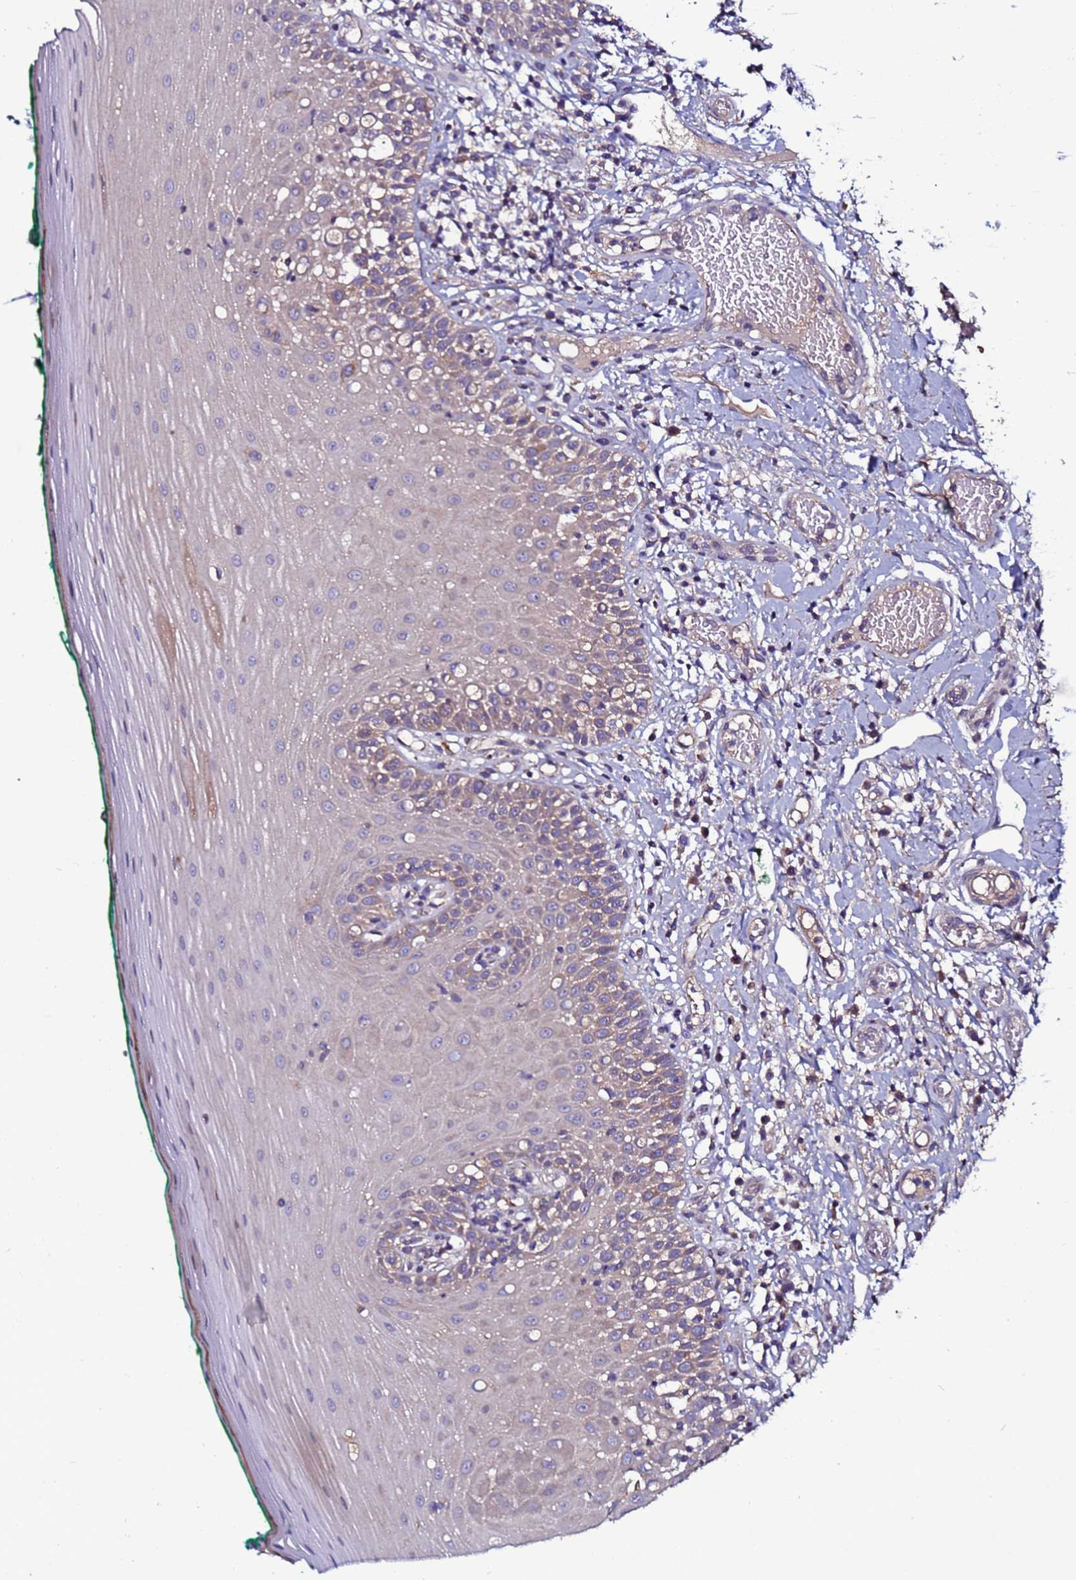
{"staining": {"intensity": "weak", "quantity": "25%-75%", "location": "cytoplasmic/membranous"}, "tissue": "oral mucosa", "cell_type": "Squamous epithelial cells", "image_type": "normal", "snomed": [{"axis": "morphology", "description": "Normal tissue, NOS"}, {"axis": "topography", "description": "Oral tissue"}], "caption": "Immunohistochemical staining of benign oral mucosa shows weak cytoplasmic/membranous protein expression in about 25%-75% of squamous epithelial cells.", "gene": "CEP55", "patient": {"sex": "female", "age": 83}}